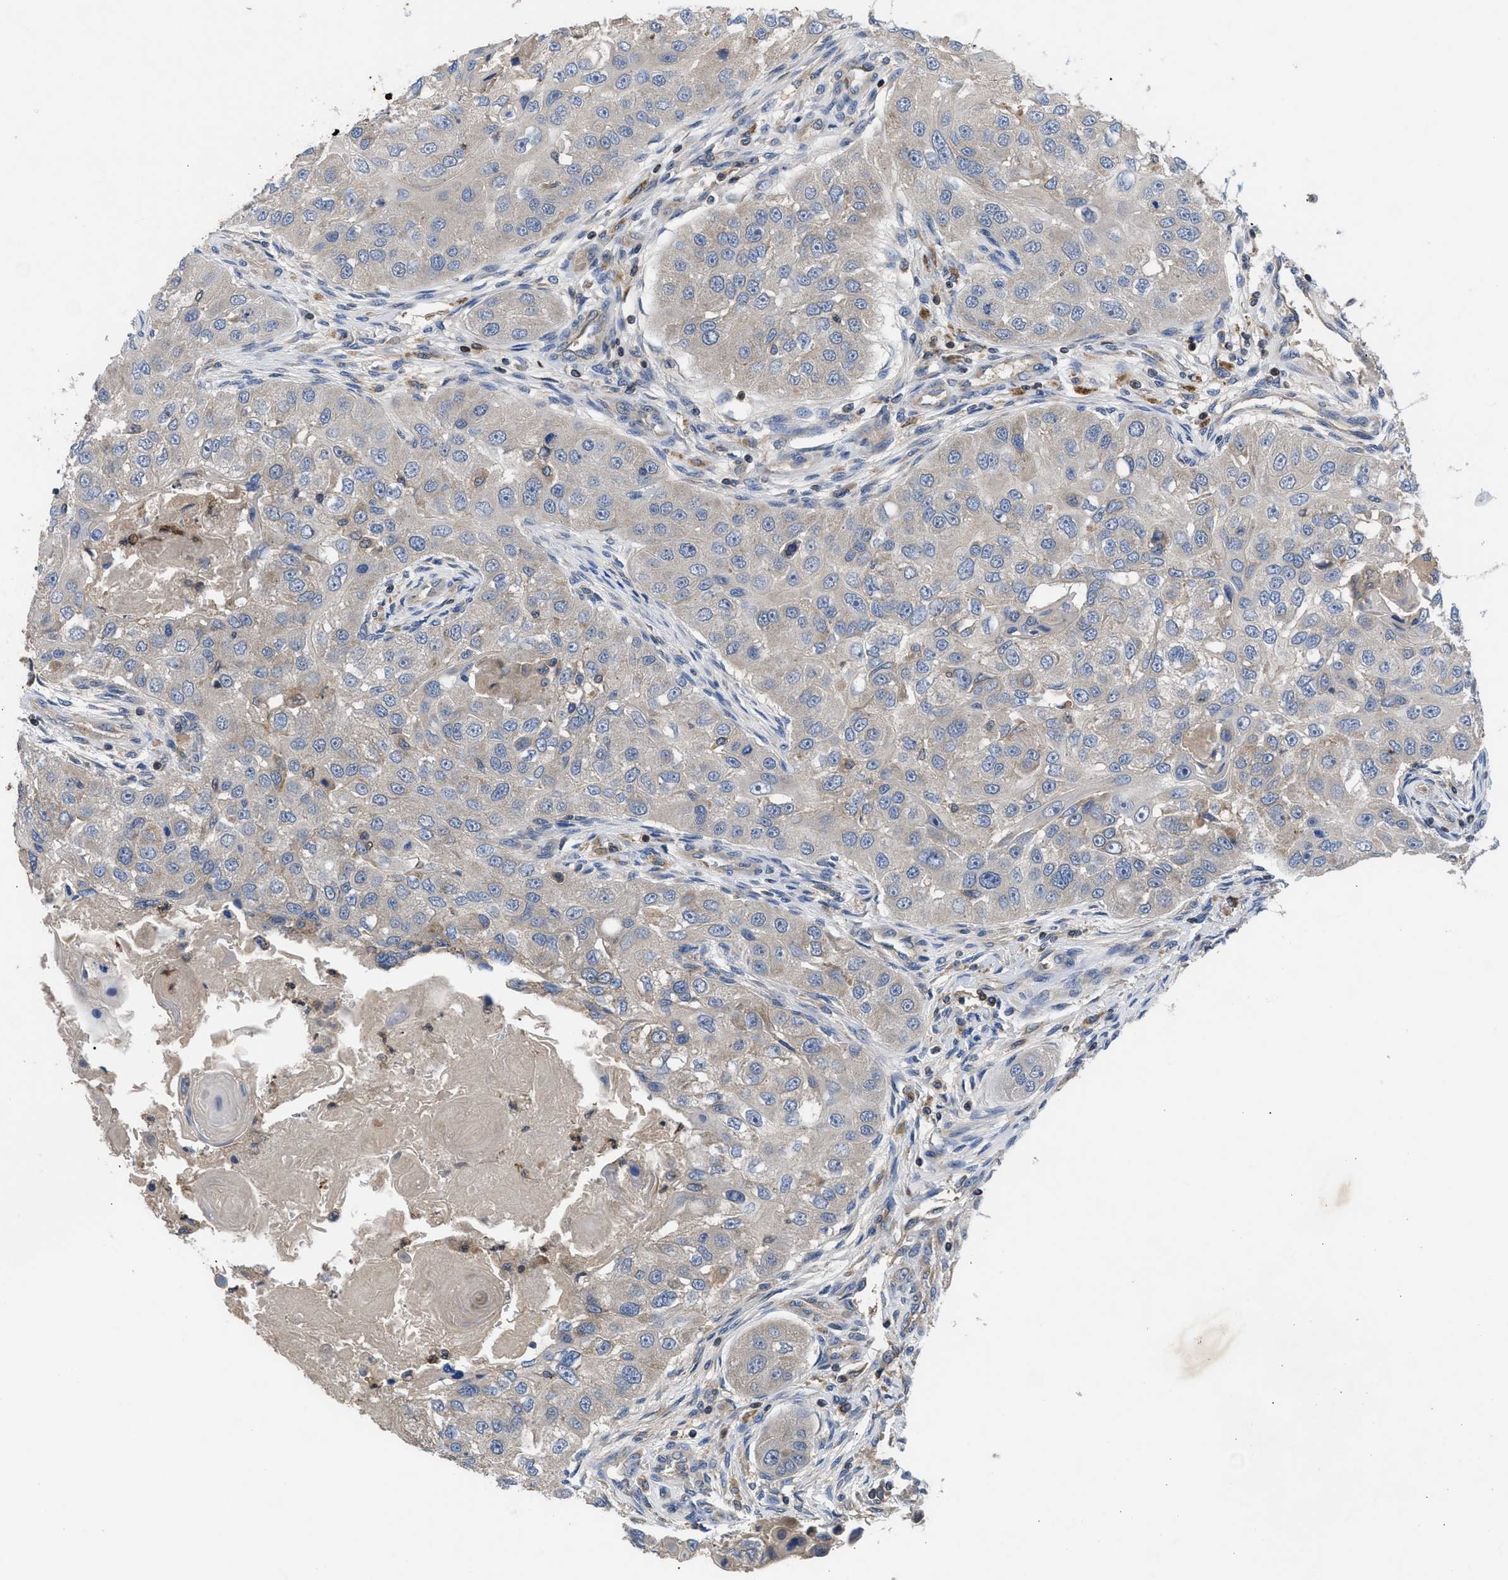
{"staining": {"intensity": "weak", "quantity": "<25%", "location": "cytoplasmic/membranous"}, "tissue": "head and neck cancer", "cell_type": "Tumor cells", "image_type": "cancer", "snomed": [{"axis": "morphology", "description": "Normal tissue, NOS"}, {"axis": "morphology", "description": "Squamous cell carcinoma, NOS"}, {"axis": "topography", "description": "Skeletal muscle"}, {"axis": "topography", "description": "Head-Neck"}], "caption": "This photomicrograph is of squamous cell carcinoma (head and neck) stained with IHC to label a protein in brown with the nuclei are counter-stained blue. There is no staining in tumor cells. (DAB IHC, high magnification).", "gene": "YBEY", "patient": {"sex": "male", "age": 51}}